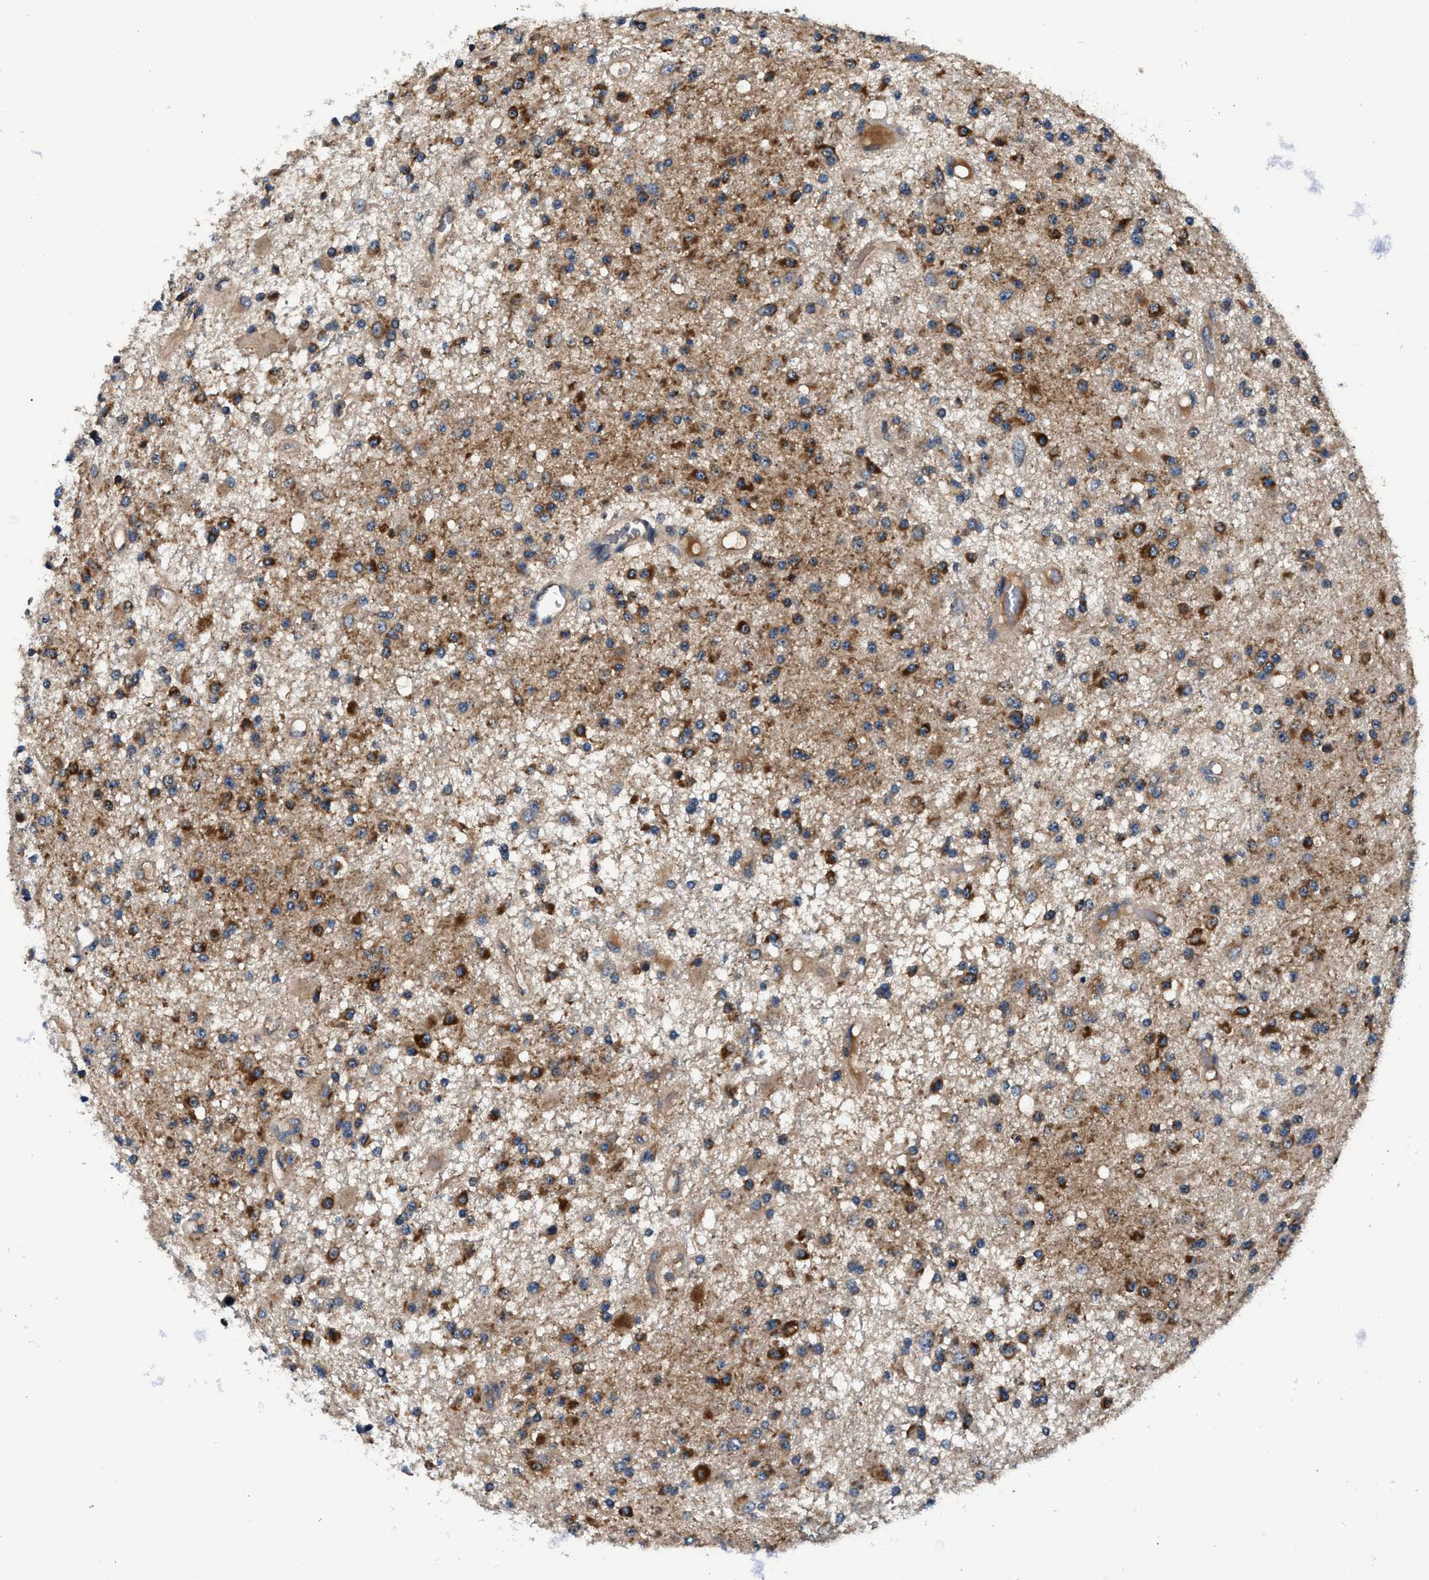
{"staining": {"intensity": "strong", "quantity": "25%-75%", "location": "cytoplasmic/membranous"}, "tissue": "glioma", "cell_type": "Tumor cells", "image_type": "cancer", "snomed": [{"axis": "morphology", "description": "Glioma, malignant, Low grade"}, {"axis": "topography", "description": "Brain"}], "caption": "Immunohistochemistry (IHC) of glioma exhibits high levels of strong cytoplasmic/membranous positivity in about 25%-75% of tumor cells. (Brightfield microscopy of DAB IHC at high magnification).", "gene": "IMMT", "patient": {"sex": "male", "age": 58}}